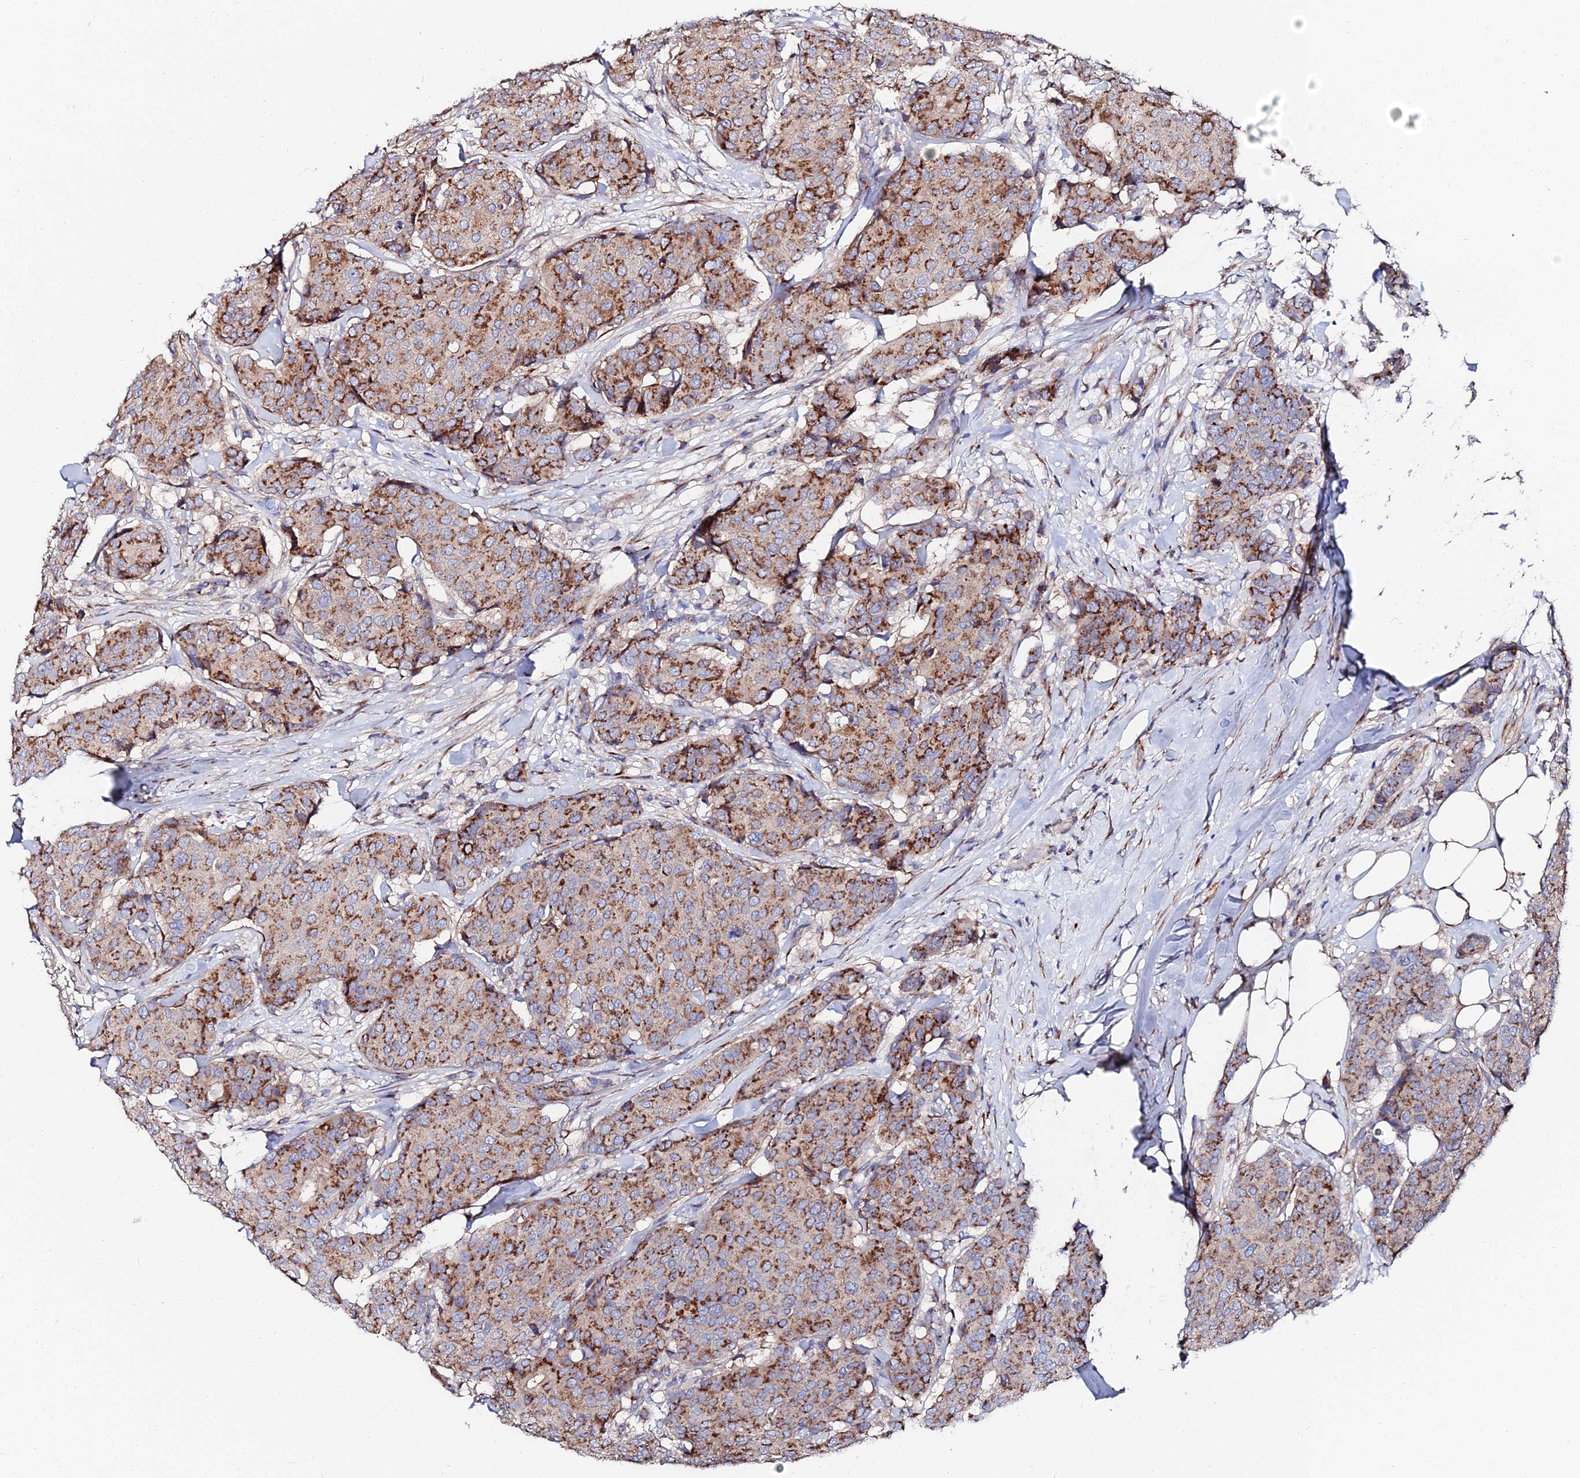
{"staining": {"intensity": "moderate", "quantity": ">75%", "location": "cytoplasmic/membranous"}, "tissue": "breast cancer", "cell_type": "Tumor cells", "image_type": "cancer", "snomed": [{"axis": "morphology", "description": "Duct carcinoma"}, {"axis": "topography", "description": "Breast"}], "caption": "Breast cancer tissue displays moderate cytoplasmic/membranous staining in approximately >75% of tumor cells (DAB (3,3'-diaminobenzidine) IHC with brightfield microscopy, high magnification).", "gene": "BORCS8", "patient": {"sex": "female", "age": 75}}